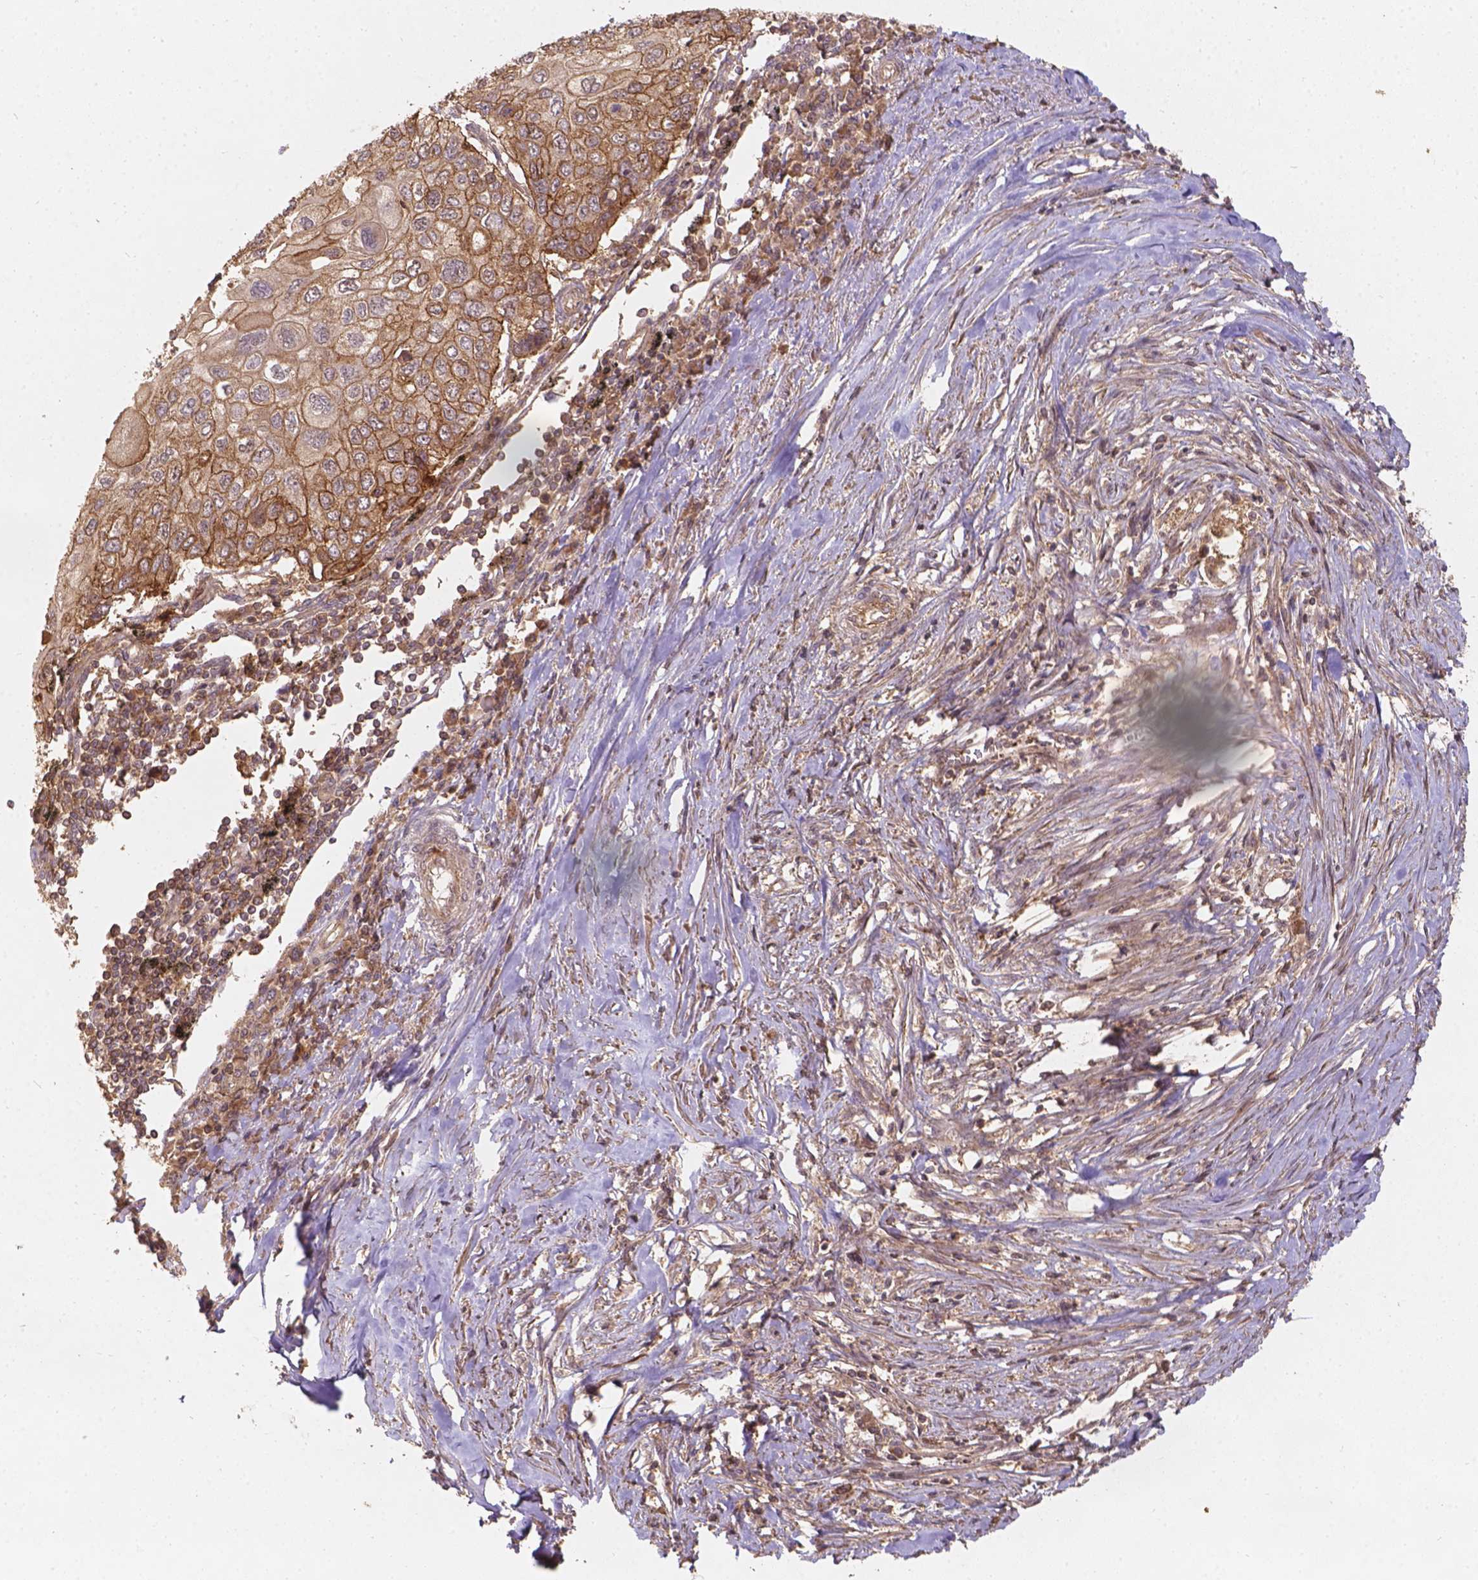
{"staining": {"intensity": "moderate", "quantity": ">75%", "location": "cytoplasmic/membranous"}, "tissue": "lung cancer", "cell_type": "Tumor cells", "image_type": "cancer", "snomed": [{"axis": "morphology", "description": "Squamous cell carcinoma, NOS"}, {"axis": "morphology", "description": "Squamous cell carcinoma, metastatic, NOS"}, {"axis": "topography", "description": "Lung"}], "caption": "The immunohistochemical stain highlights moderate cytoplasmic/membranous expression in tumor cells of lung cancer tissue.", "gene": "XPR1", "patient": {"sex": "male", "age": 63}}